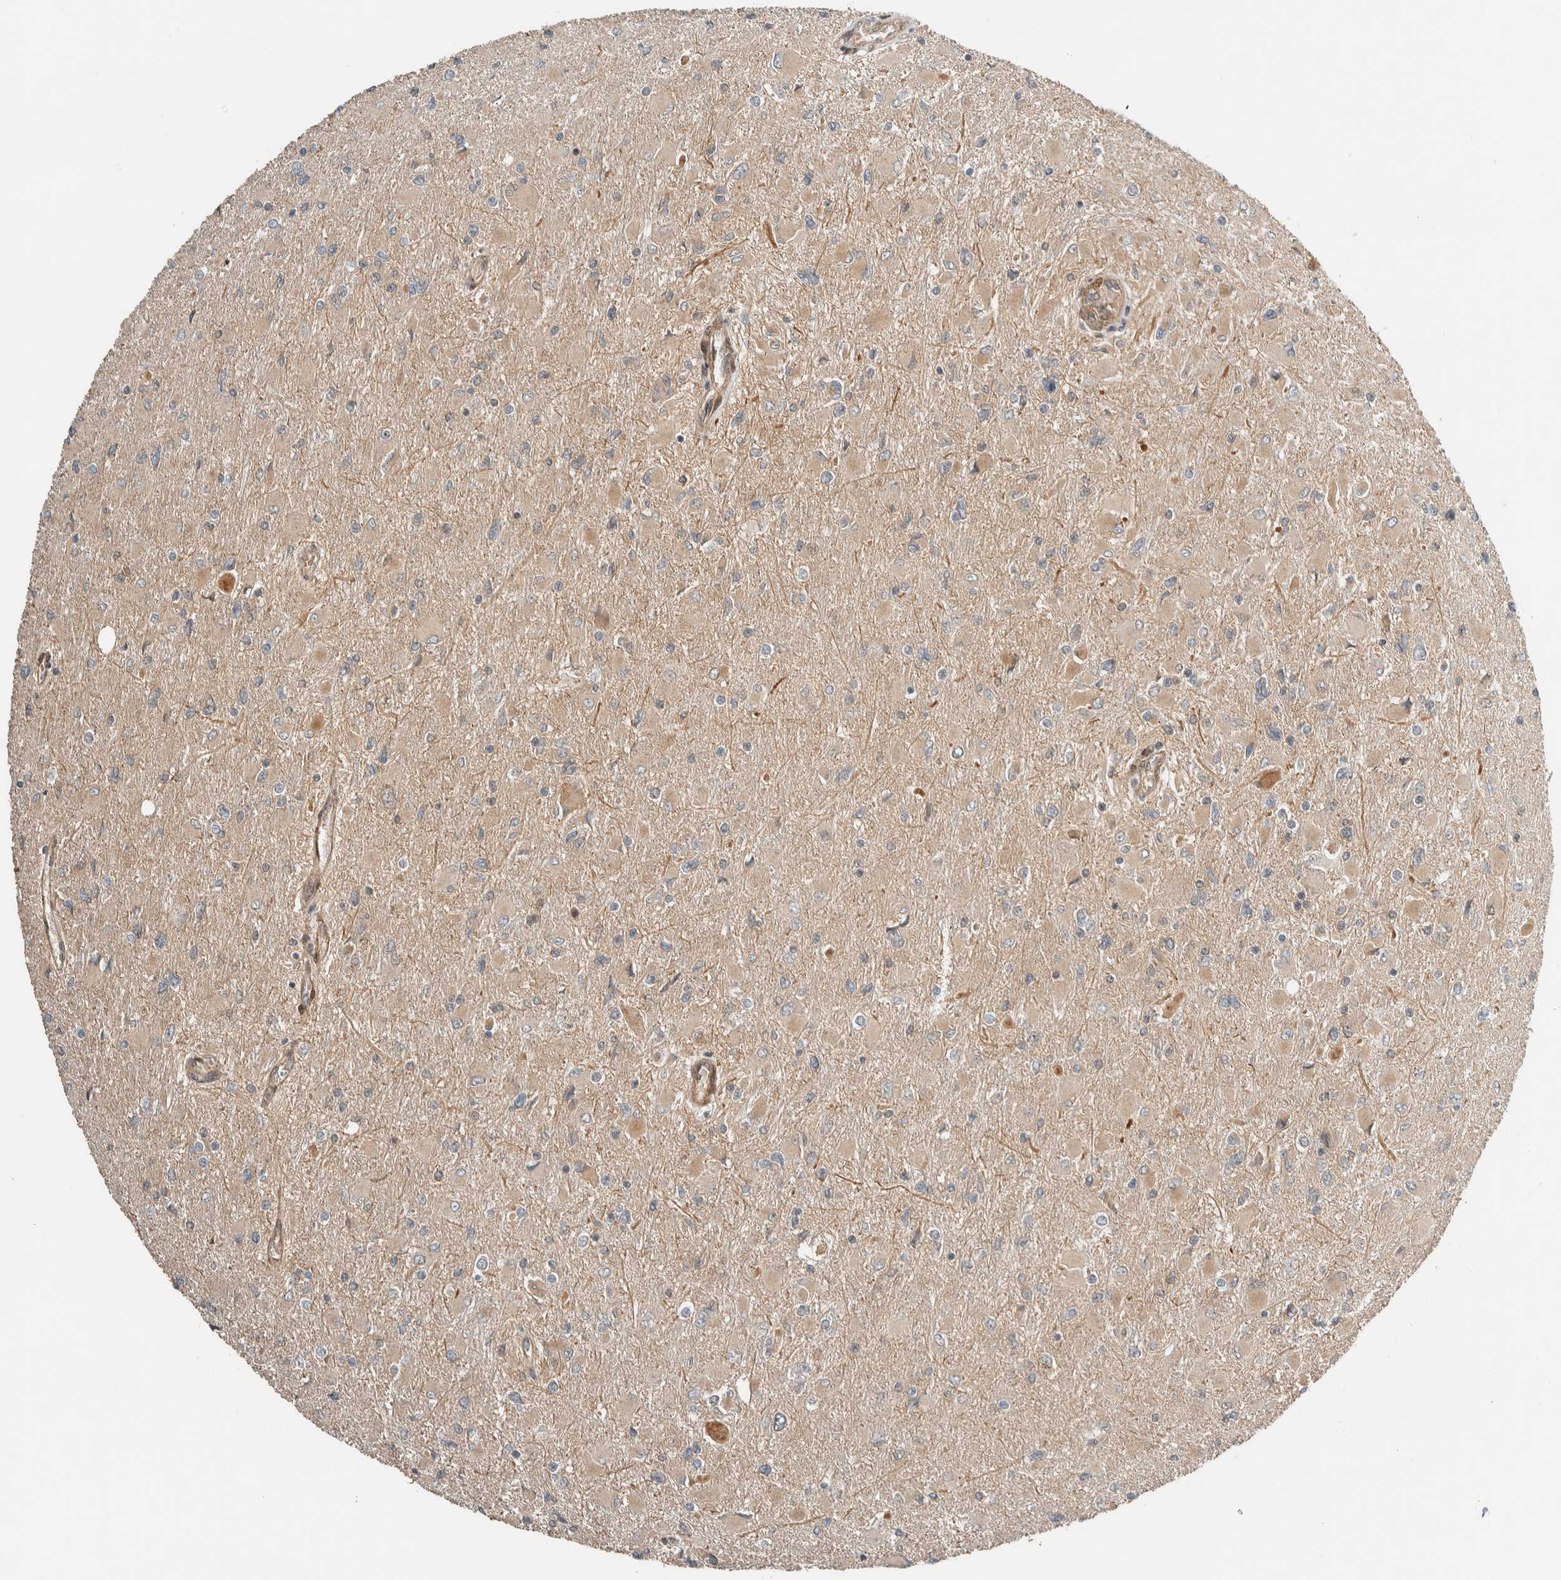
{"staining": {"intensity": "weak", "quantity": "<25%", "location": "cytoplasmic/membranous"}, "tissue": "glioma", "cell_type": "Tumor cells", "image_type": "cancer", "snomed": [{"axis": "morphology", "description": "Glioma, malignant, High grade"}, {"axis": "topography", "description": "Cerebral cortex"}], "caption": "Human malignant high-grade glioma stained for a protein using IHC exhibits no staining in tumor cells.", "gene": "STXBP4", "patient": {"sex": "female", "age": 36}}